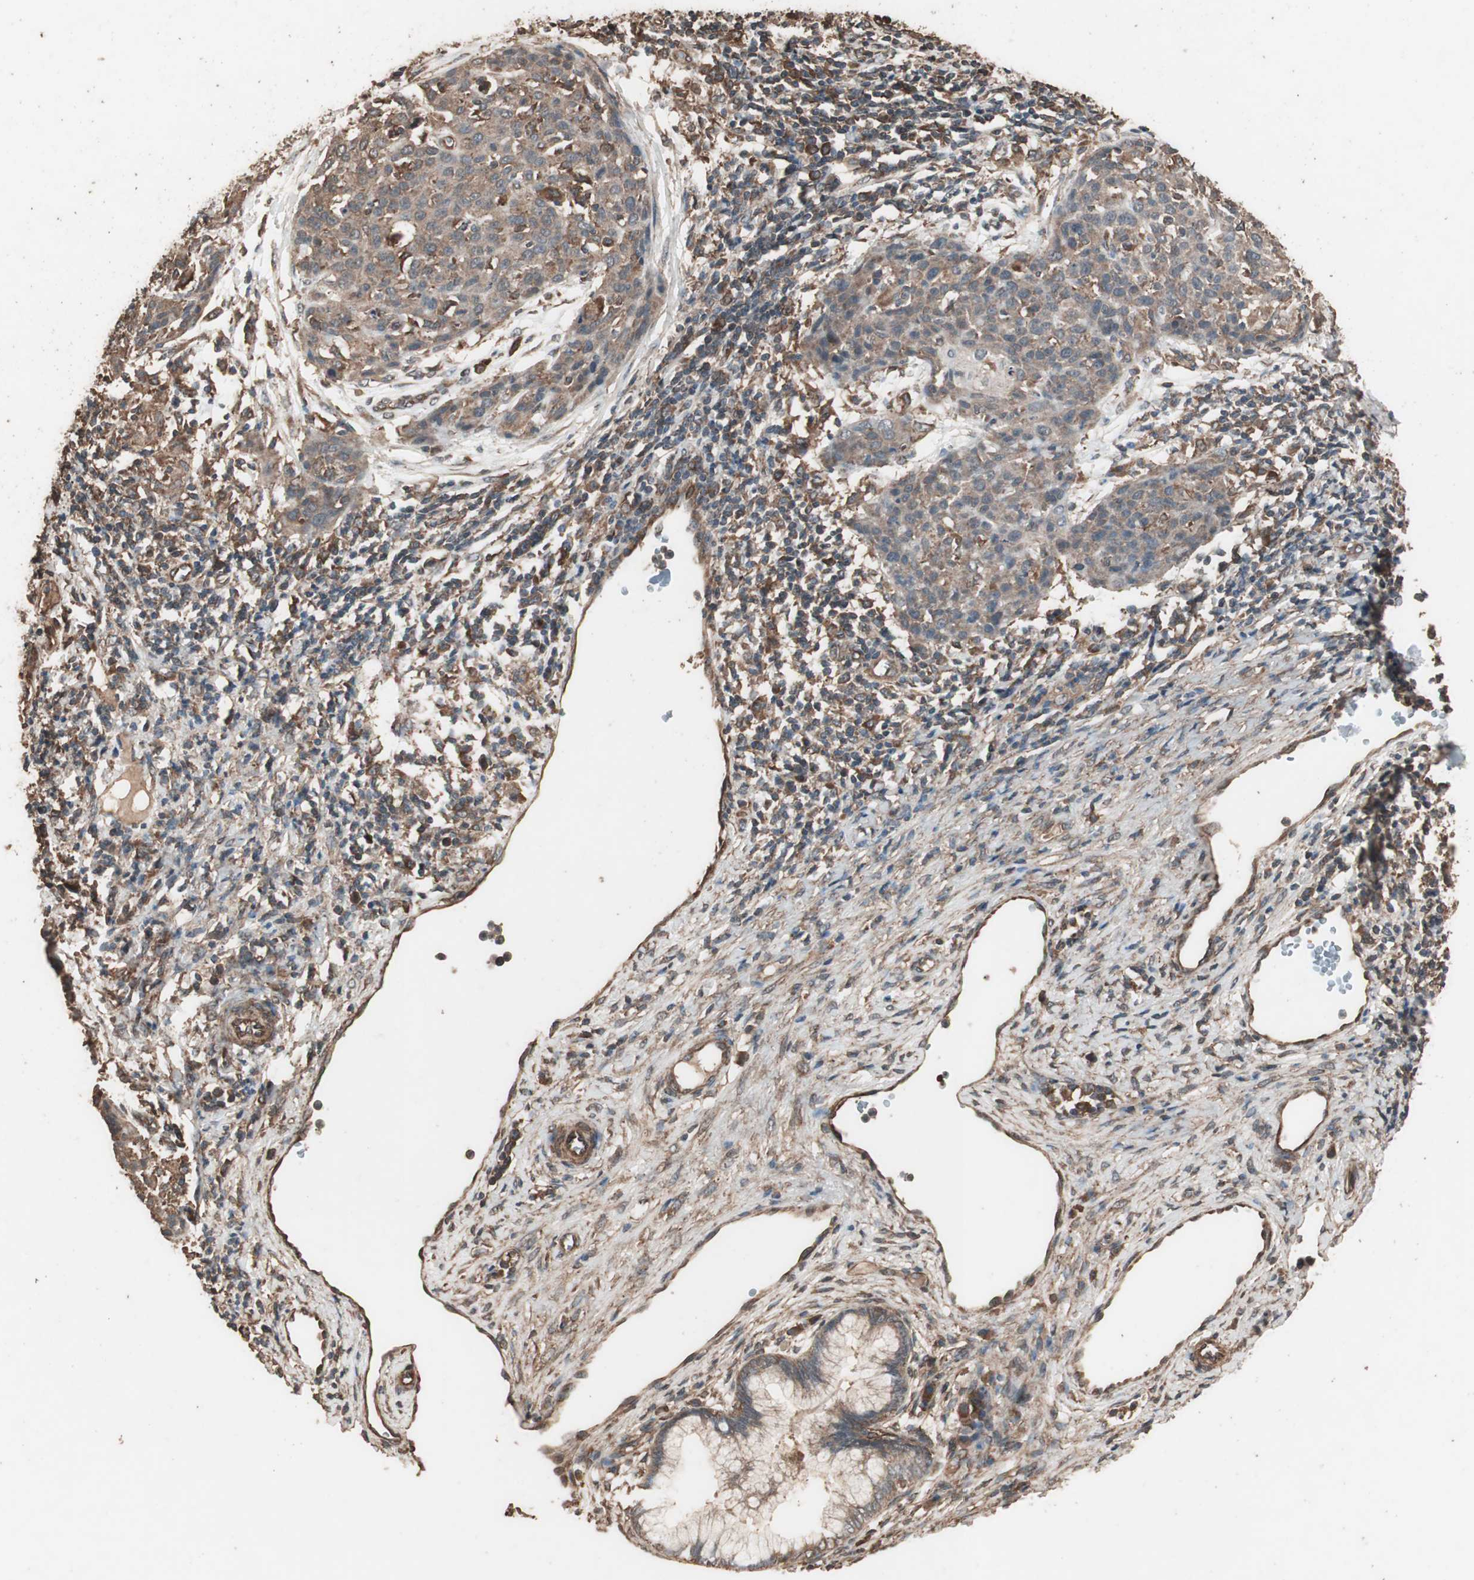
{"staining": {"intensity": "weak", "quantity": ">75%", "location": "cytoplasmic/membranous"}, "tissue": "cervical cancer", "cell_type": "Tumor cells", "image_type": "cancer", "snomed": [{"axis": "morphology", "description": "Squamous cell carcinoma, NOS"}, {"axis": "topography", "description": "Cervix"}], "caption": "A high-resolution photomicrograph shows immunohistochemistry staining of cervical squamous cell carcinoma, which reveals weak cytoplasmic/membranous staining in about >75% of tumor cells.", "gene": "CCN4", "patient": {"sex": "female", "age": 38}}